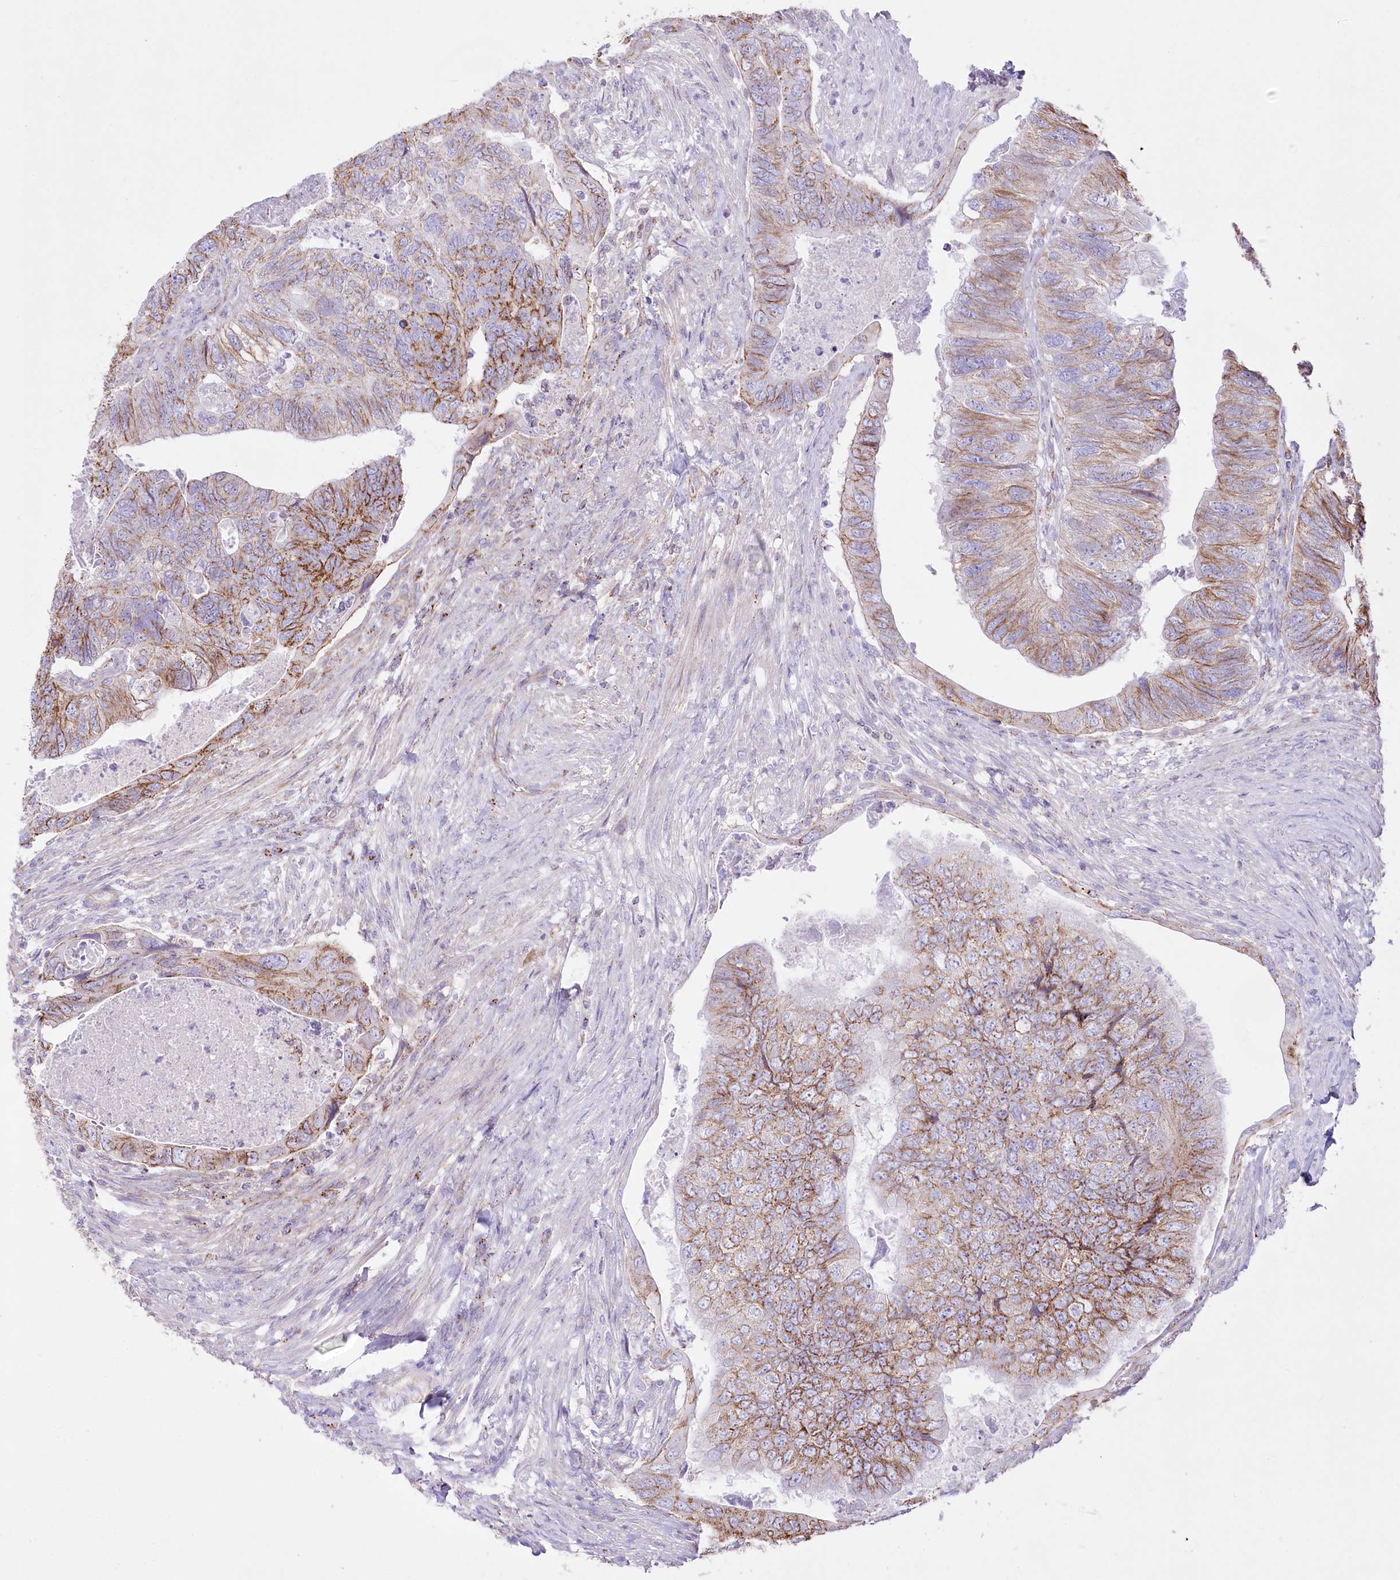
{"staining": {"intensity": "moderate", "quantity": "25%-75%", "location": "cytoplasmic/membranous"}, "tissue": "colorectal cancer", "cell_type": "Tumor cells", "image_type": "cancer", "snomed": [{"axis": "morphology", "description": "Adenocarcinoma, NOS"}, {"axis": "topography", "description": "Rectum"}], "caption": "Immunohistochemical staining of human adenocarcinoma (colorectal) shows medium levels of moderate cytoplasmic/membranous protein expression in about 25%-75% of tumor cells.", "gene": "FAM216A", "patient": {"sex": "male", "age": 63}}